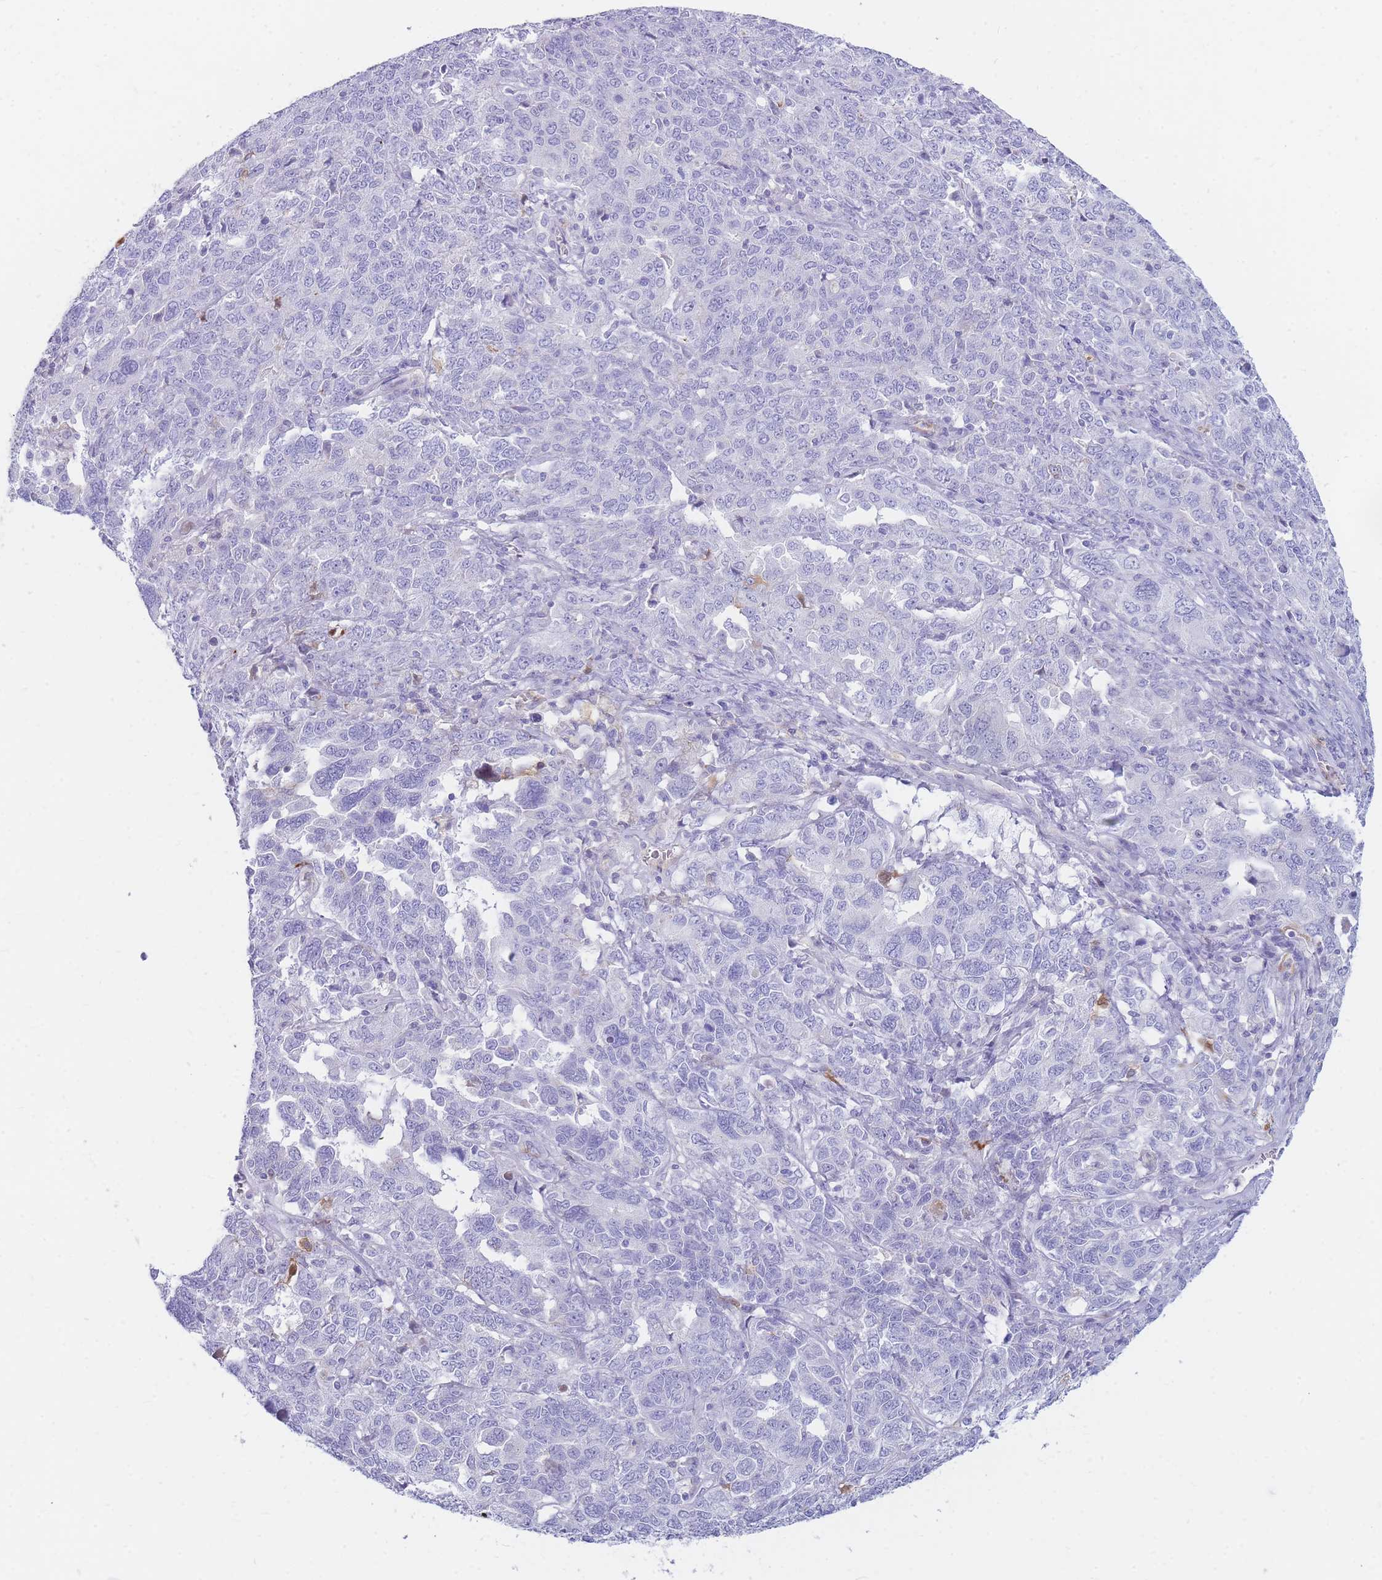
{"staining": {"intensity": "negative", "quantity": "none", "location": "none"}, "tissue": "ovarian cancer", "cell_type": "Tumor cells", "image_type": "cancer", "snomed": [{"axis": "morphology", "description": "Carcinoma, endometroid"}, {"axis": "topography", "description": "Ovary"}], "caption": "Photomicrograph shows no significant protein staining in tumor cells of ovarian endometroid carcinoma.", "gene": "NKX1-2", "patient": {"sex": "female", "age": 62}}